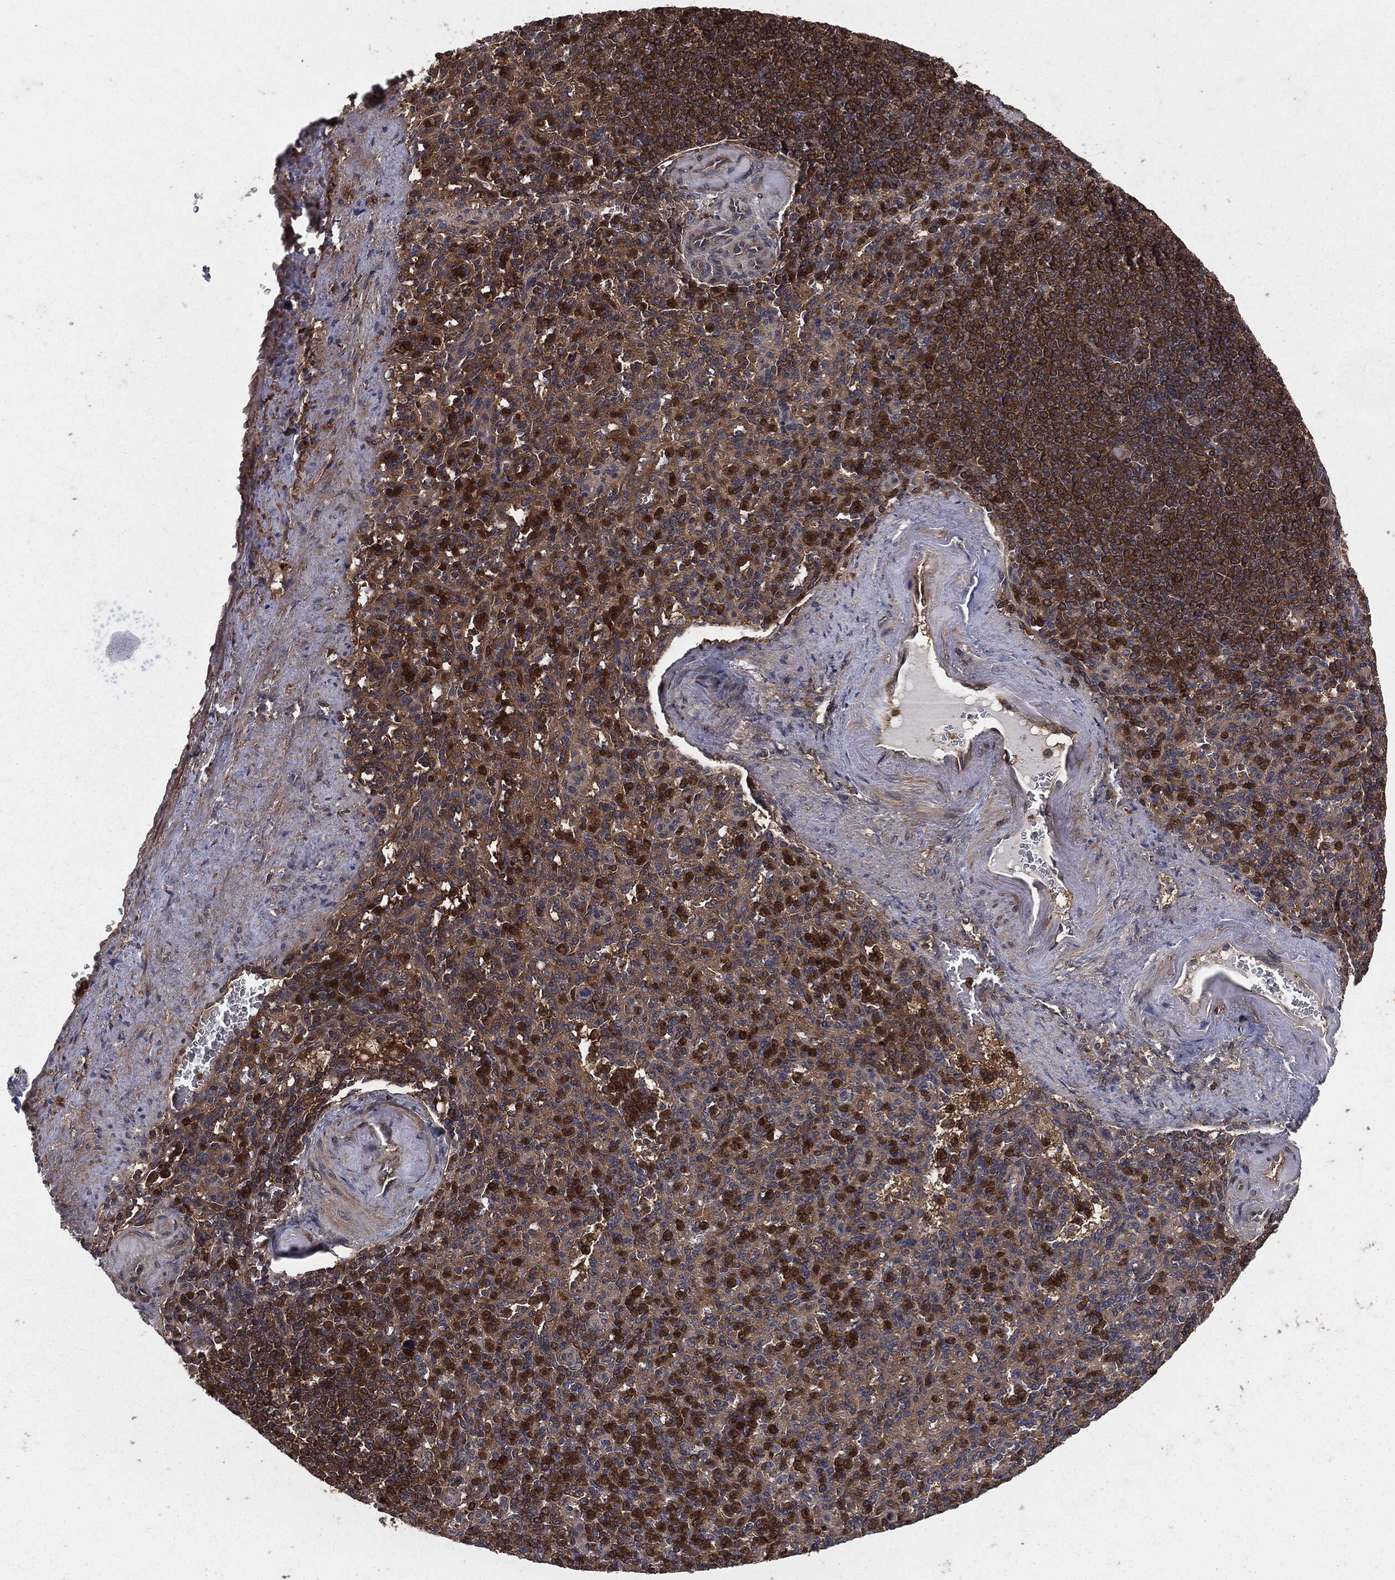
{"staining": {"intensity": "strong", "quantity": "<25%", "location": "cytoplasmic/membranous"}, "tissue": "spleen", "cell_type": "Cells in red pulp", "image_type": "normal", "snomed": [{"axis": "morphology", "description": "Normal tissue, NOS"}, {"axis": "topography", "description": "Spleen"}], "caption": "Strong cytoplasmic/membranous expression is seen in about <25% of cells in red pulp in benign spleen.", "gene": "GNB5", "patient": {"sex": "female", "age": 74}}